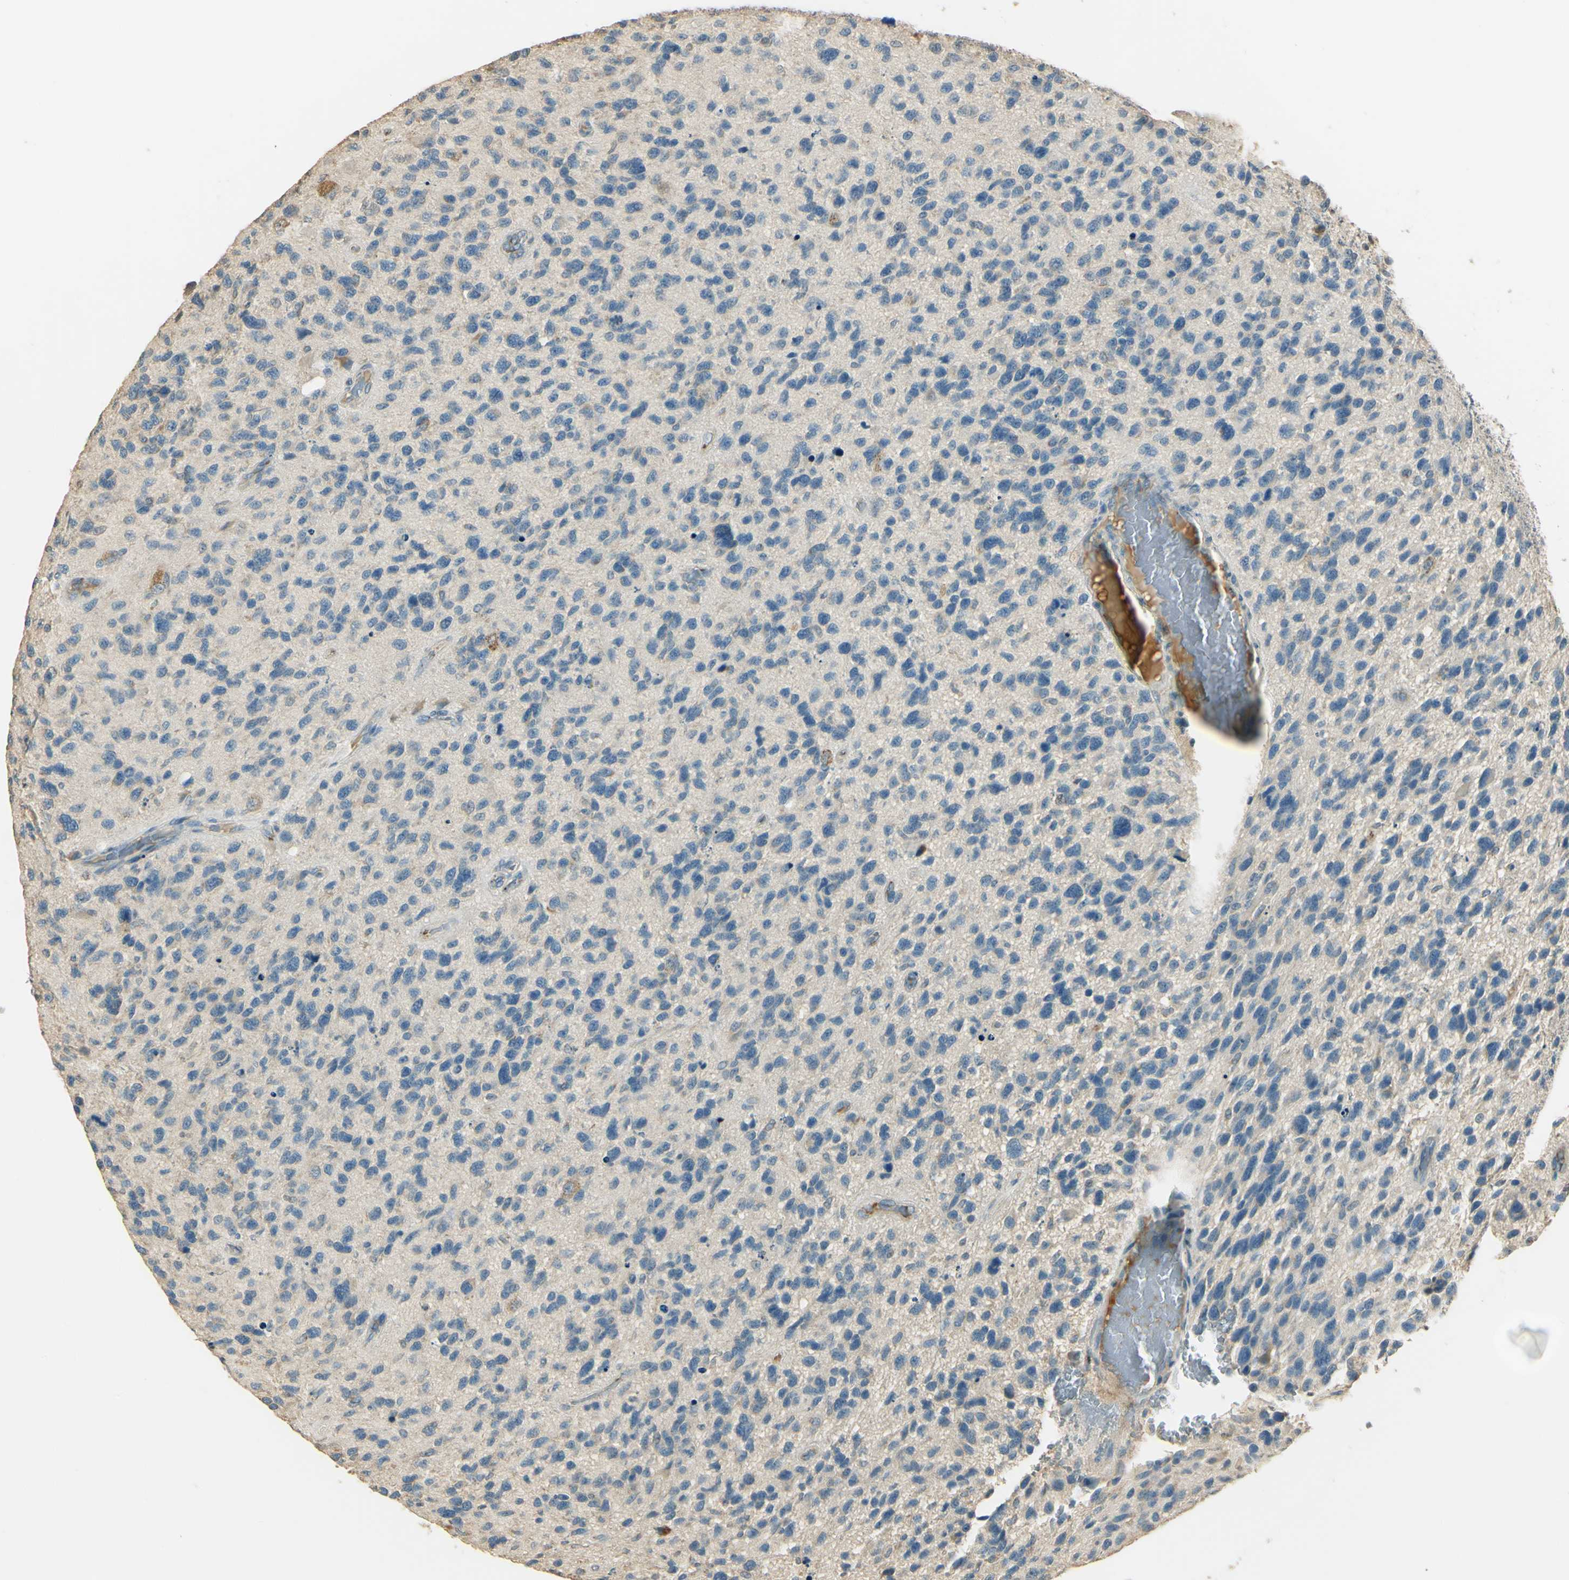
{"staining": {"intensity": "negative", "quantity": "none", "location": "none"}, "tissue": "glioma", "cell_type": "Tumor cells", "image_type": "cancer", "snomed": [{"axis": "morphology", "description": "Glioma, malignant, High grade"}, {"axis": "topography", "description": "Brain"}], "caption": "DAB immunohistochemical staining of human glioma reveals no significant staining in tumor cells. (Stains: DAB (3,3'-diaminobenzidine) IHC with hematoxylin counter stain, Microscopy: brightfield microscopy at high magnification).", "gene": "UXS1", "patient": {"sex": "female", "age": 58}}